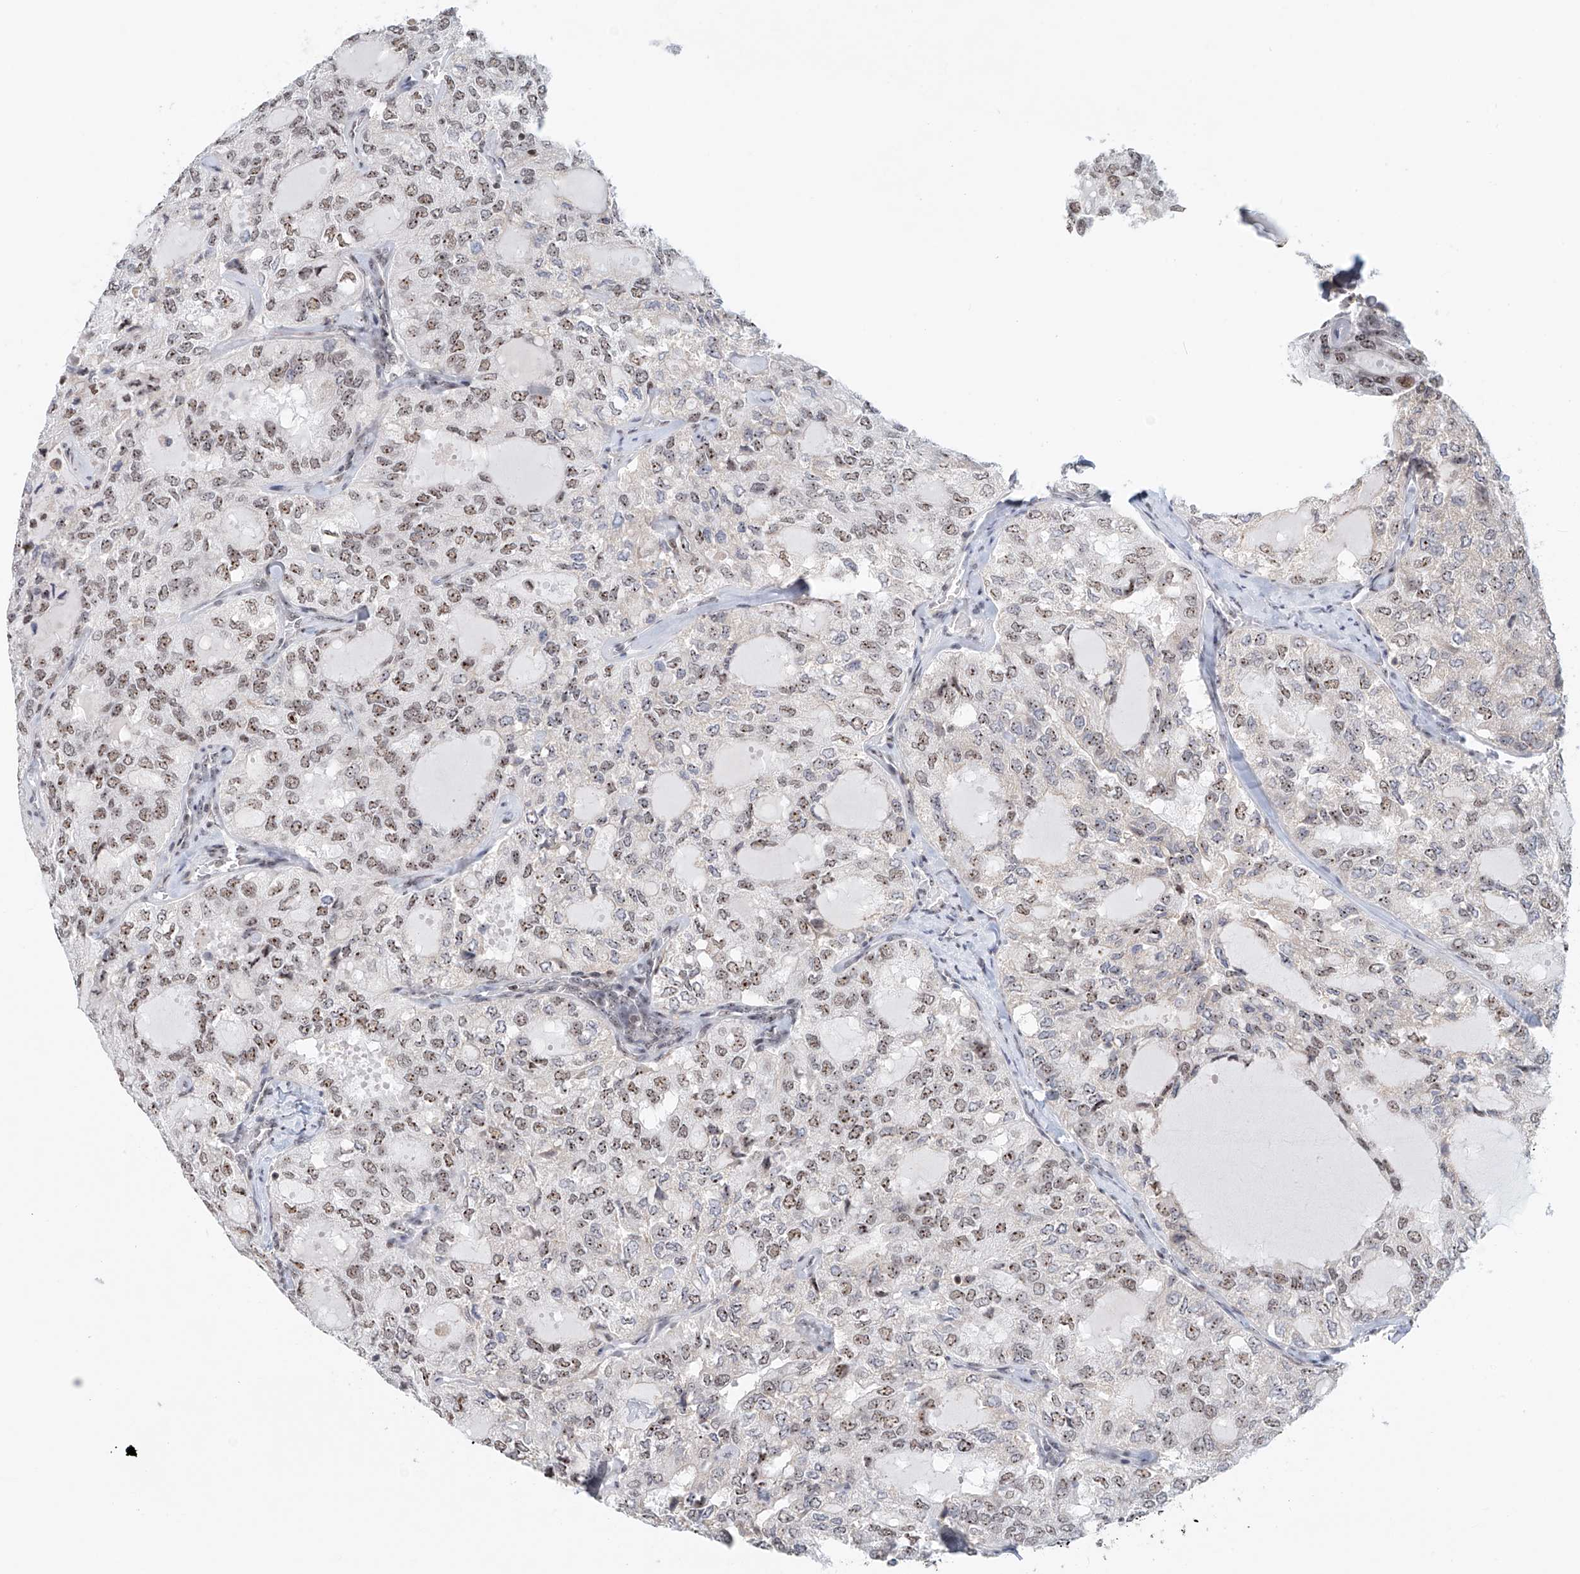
{"staining": {"intensity": "moderate", "quantity": ">75%", "location": "nuclear"}, "tissue": "thyroid cancer", "cell_type": "Tumor cells", "image_type": "cancer", "snomed": [{"axis": "morphology", "description": "Follicular adenoma carcinoma, NOS"}, {"axis": "topography", "description": "Thyroid gland"}], "caption": "A brown stain labels moderate nuclear staining of a protein in thyroid cancer tumor cells. (DAB = brown stain, brightfield microscopy at high magnification).", "gene": "PRUNE2", "patient": {"sex": "male", "age": 75}}